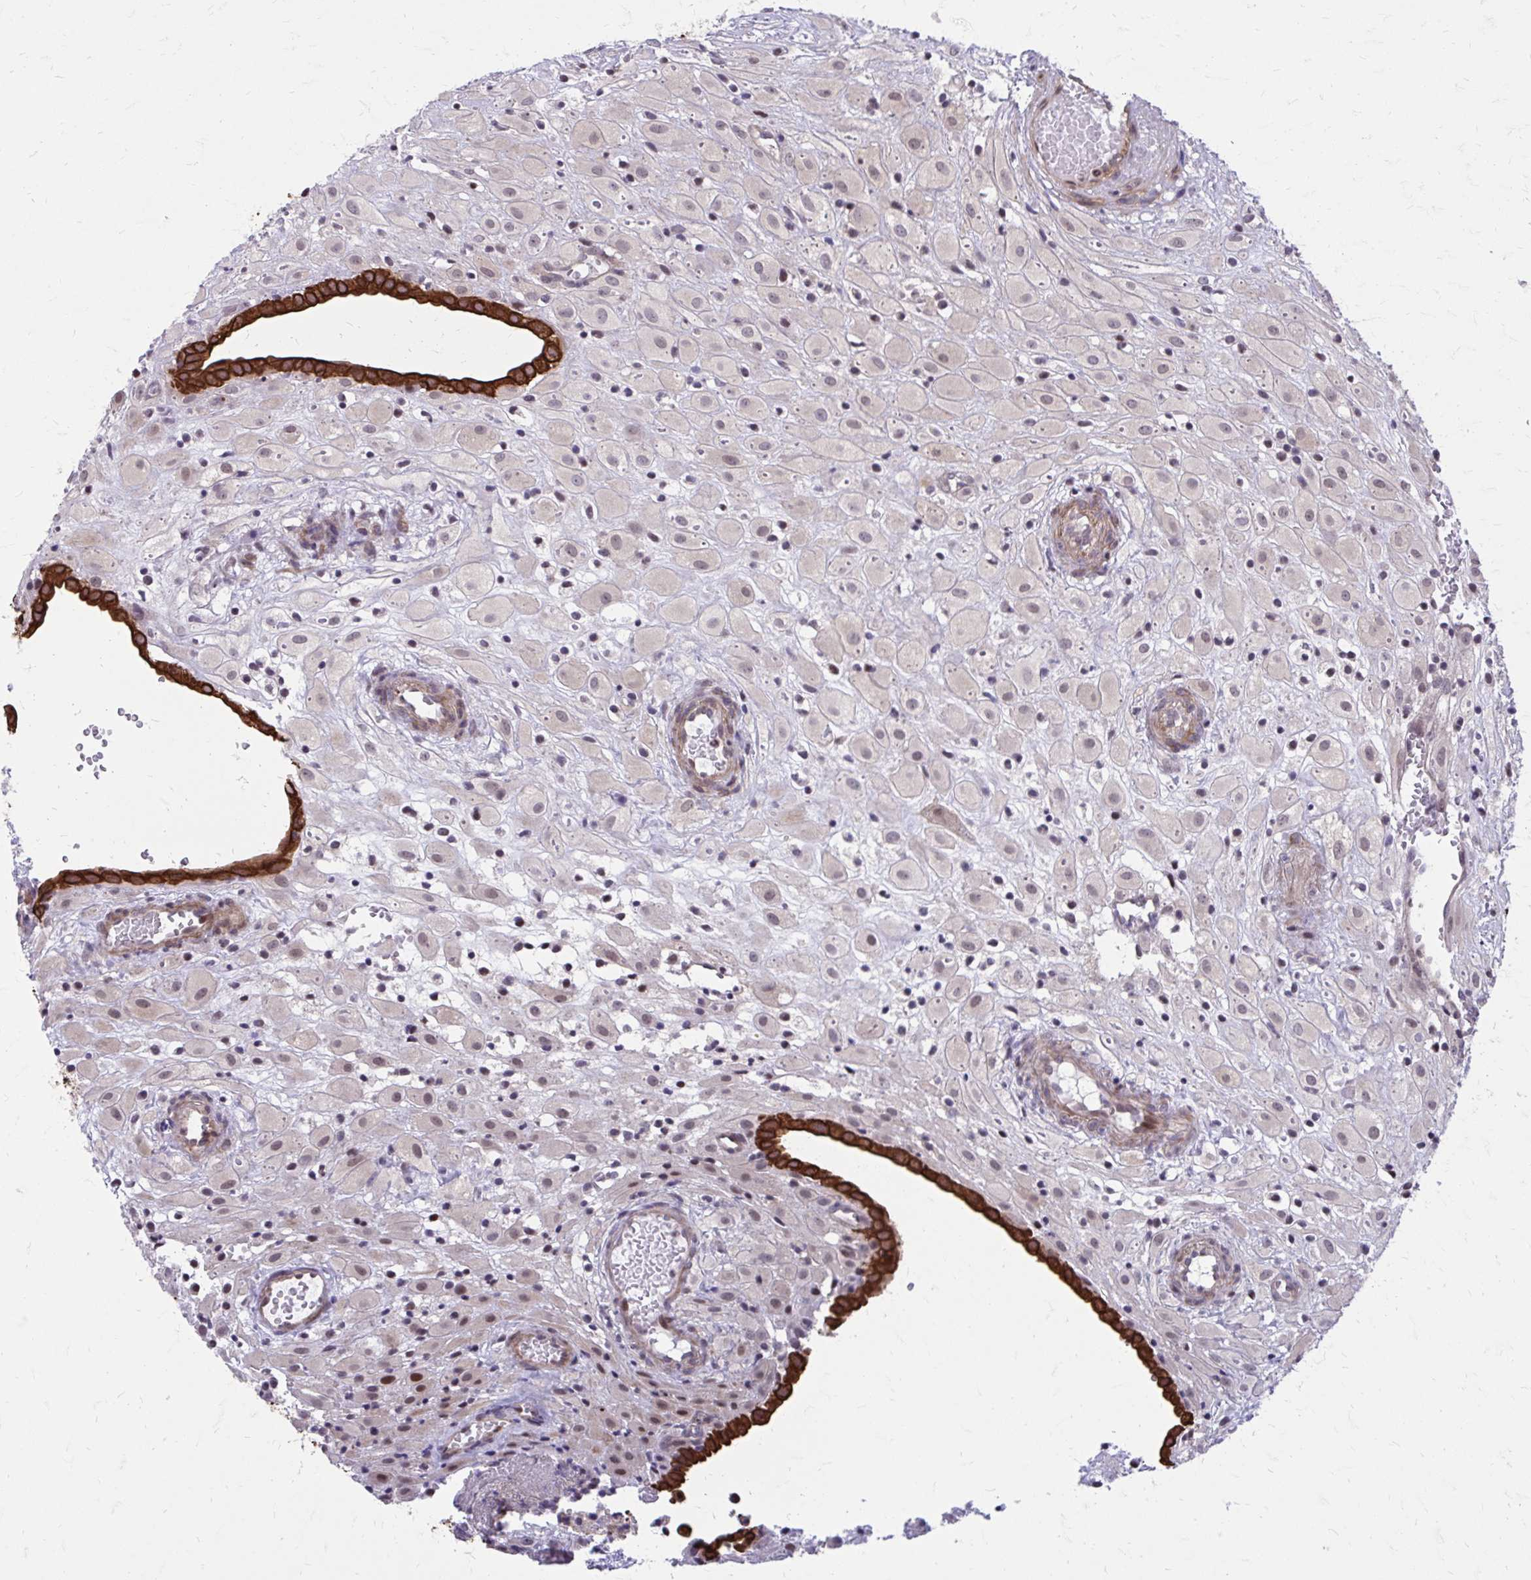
{"staining": {"intensity": "moderate", "quantity": "<25%", "location": "nuclear"}, "tissue": "placenta", "cell_type": "Decidual cells", "image_type": "normal", "snomed": [{"axis": "morphology", "description": "Normal tissue, NOS"}, {"axis": "topography", "description": "Placenta"}], "caption": "Approximately <25% of decidual cells in normal placenta reveal moderate nuclear protein staining as visualized by brown immunohistochemical staining.", "gene": "ANKRD30B", "patient": {"sex": "female", "age": 24}}